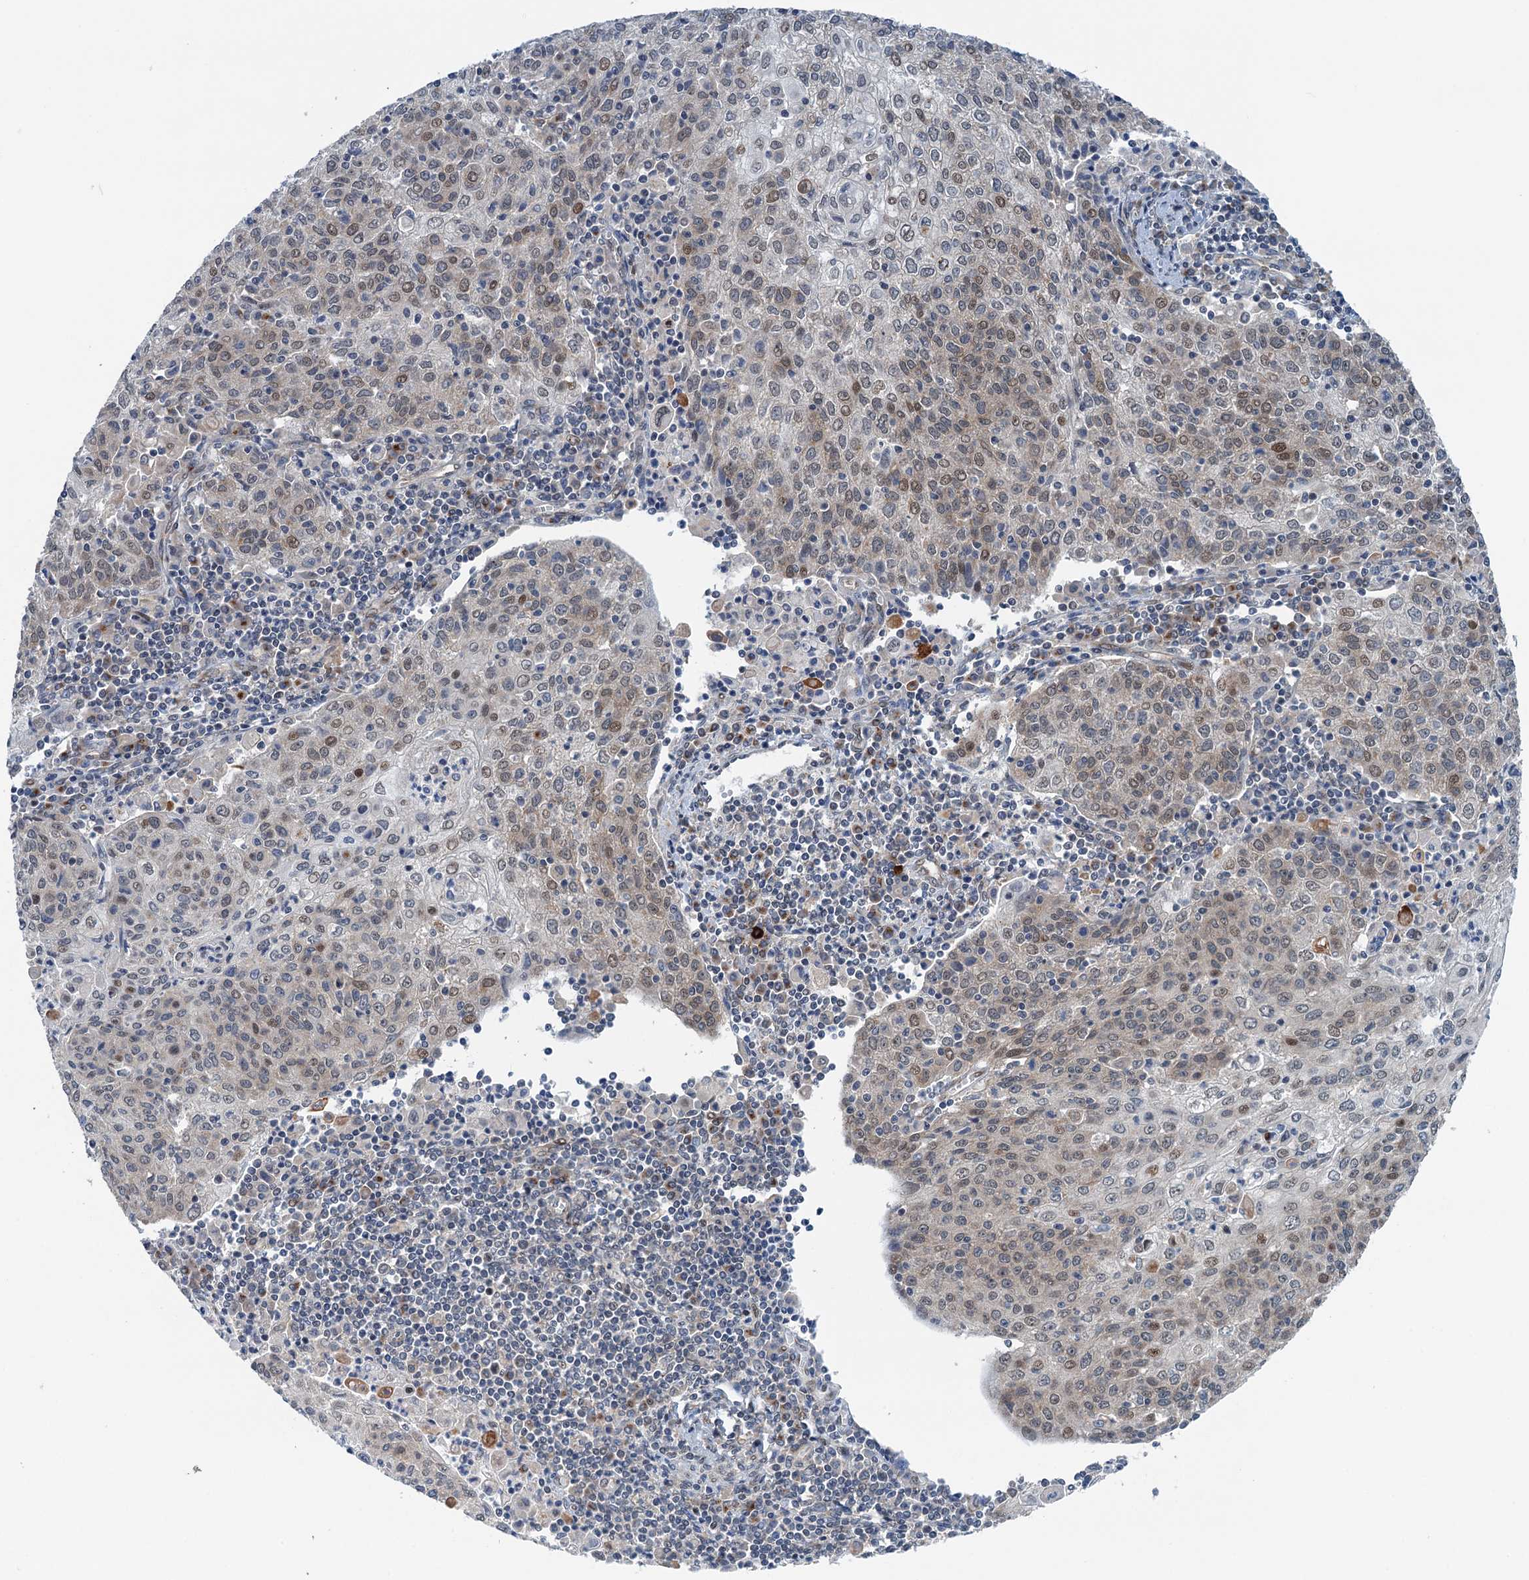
{"staining": {"intensity": "weak", "quantity": "25%-75%", "location": "nuclear"}, "tissue": "cervical cancer", "cell_type": "Tumor cells", "image_type": "cancer", "snomed": [{"axis": "morphology", "description": "Squamous cell carcinoma, NOS"}, {"axis": "topography", "description": "Cervix"}], "caption": "Human cervical cancer (squamous cell carcinoma) stained for a protein (brown) demonstrates weak nuclear positive positivity in approximately 25%-75% of tumor cells.", "gene": "DYNC2I2", "patient": {"sex": "female", "age": 48}}